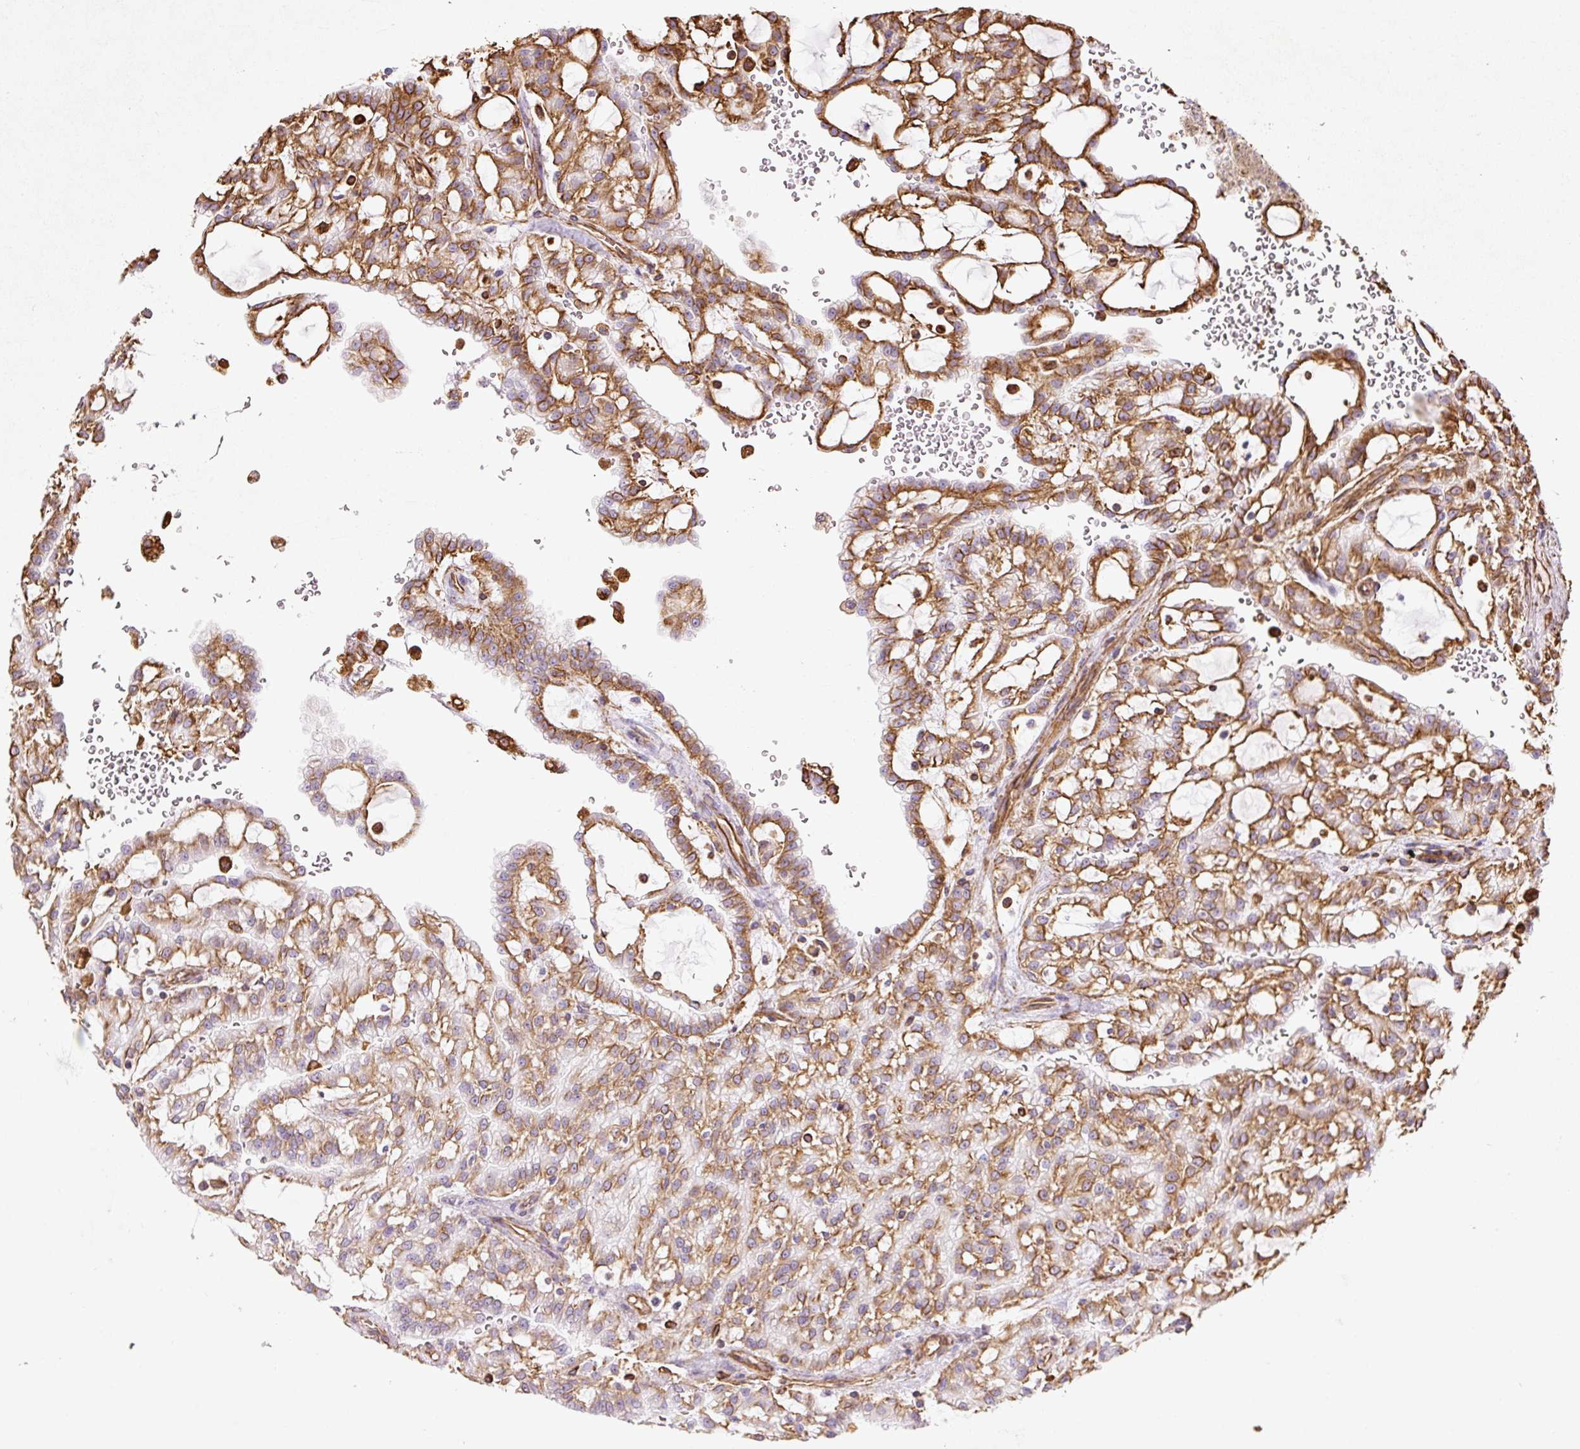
{"staining": {"intensity": "moderate", "quantity": "25%-75%", "location": "cytoplasmic/membranous"}, "tissue": "renal cancer", "cell_type": "Tumor cells", "image_type": "cancer", "snomed": [{"axis": "morphology", "description": "Adenocarcinoma, NOS"}, {"axis": "topography", "description": "Kidney"}], "caption": "Adenocarcinoma (renal) was stained to show a protein in brown. There is medium levels of moderate cytoplasmic/membranous positivity in about 25%-75% of tumor cells.", "gene": "VIM", "patient": {"sex": "male", "age": 63}}